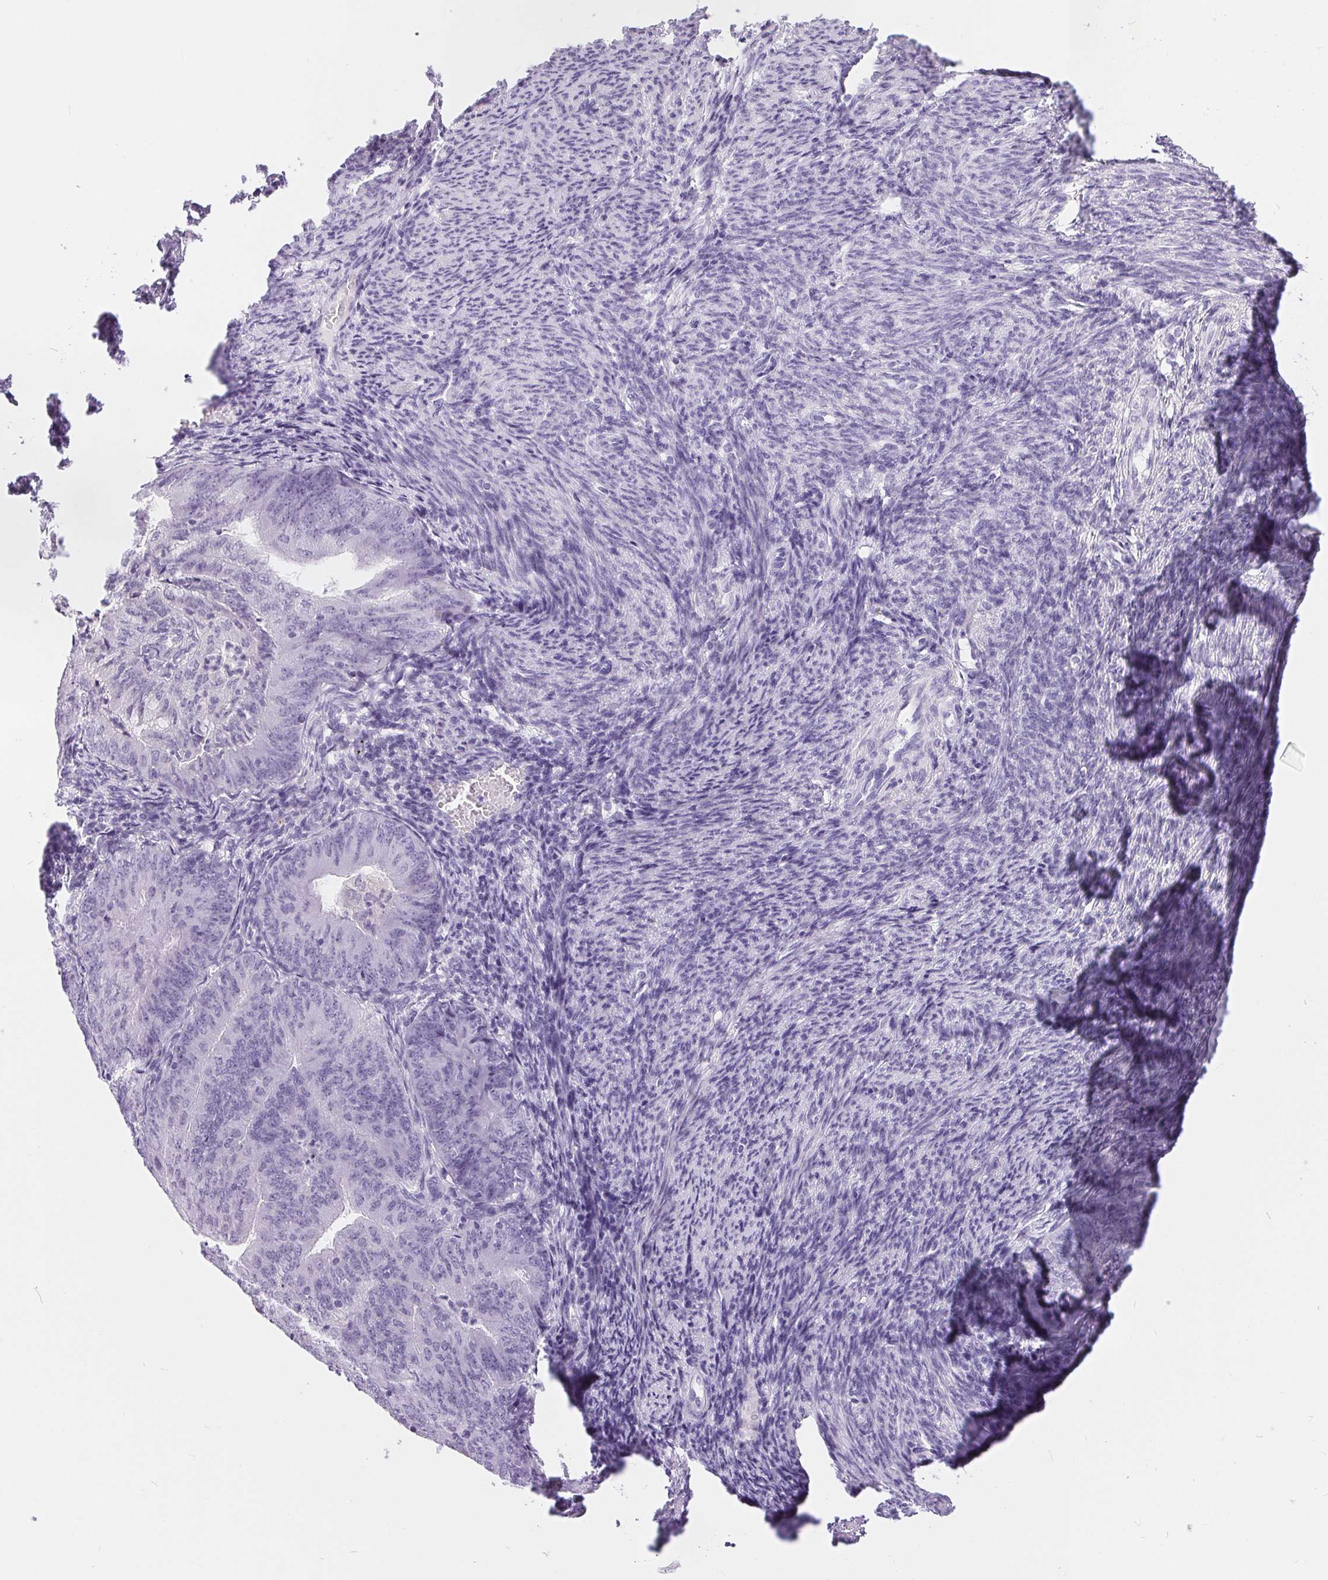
{"staining": {"intensity": "negative", "quantity": "none", "location": "none"}, "tissue": "endometrial cancer", "cell_type": "Tumor cells", "image_type": "cancer", "snomed": [{"axis": "morphology", "description": "Adenocarcinoma, NOS"}, {"axis": "topography", "description": "Endometrium"}], "caption": "Endometrial adenocarcinoma was stained to show a protein in brown. There is no significant expression in tumor cells. (DAB IHC with hematoxylin counter stain).", "gene": "XDH", "patient": {"sex": "female", "age": 57}}